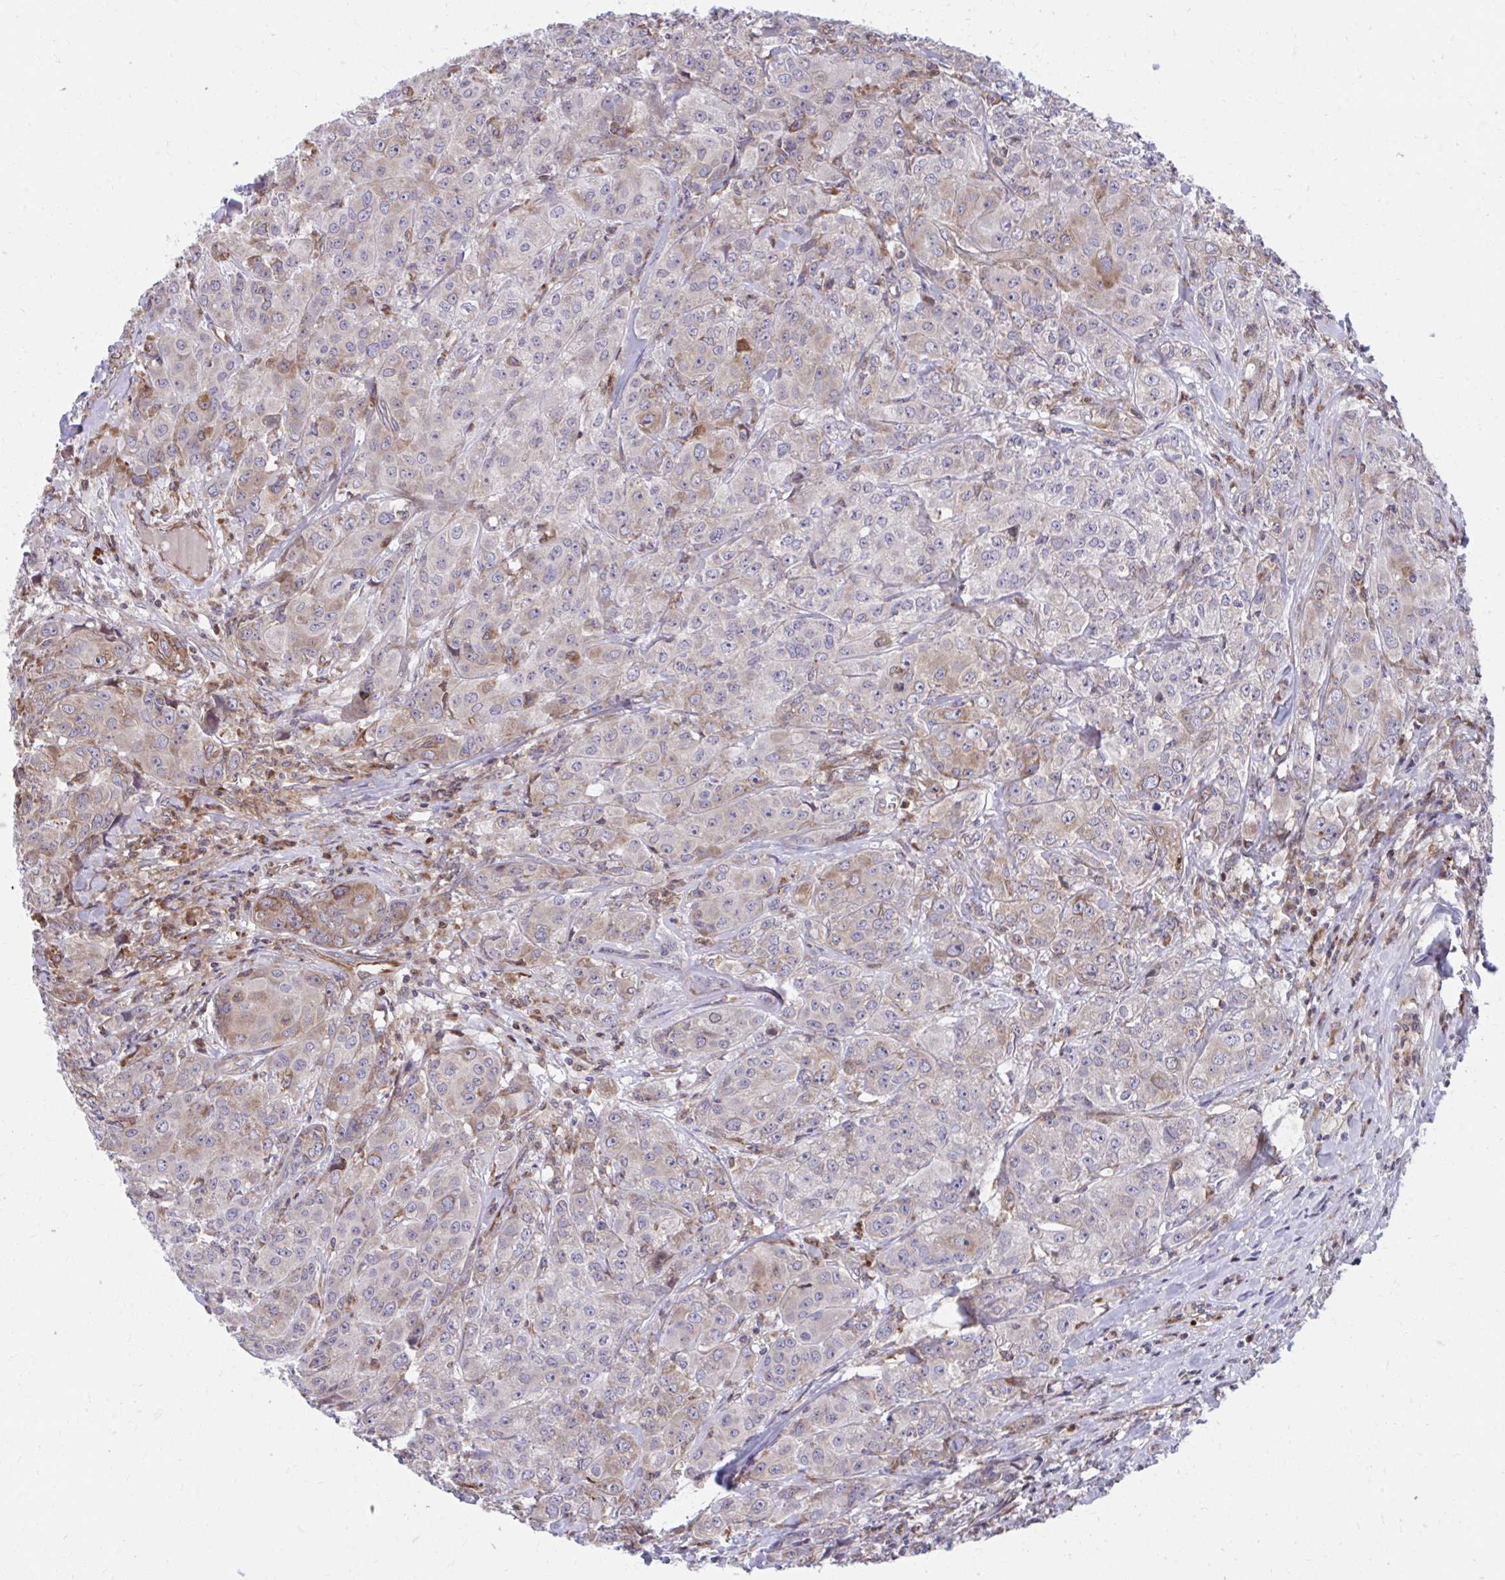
{"staining": {"intensity": "moderate", "quantity": "<25%", "location": "cytoplasmic/membranous"}, "tissue": "breast cancer", "cell_type": "Tumor cells", "image_type": "cancer", "snomed": [{"axis": "morphology", "description": "Normal tissue, NOS"}, {"axis": "morphology", "description": "Duct carcinoma"}, {"axis": "topography", "description": "Breast"}], "caption": "Breast cancer (infiltrating ductal carcinoma) stained for a protein demonstrates moderate cytoplasmic/membranous positivity in tumor cells.", "gene": "ZNF778", "patient": {"sex": "female", "age": 43}}